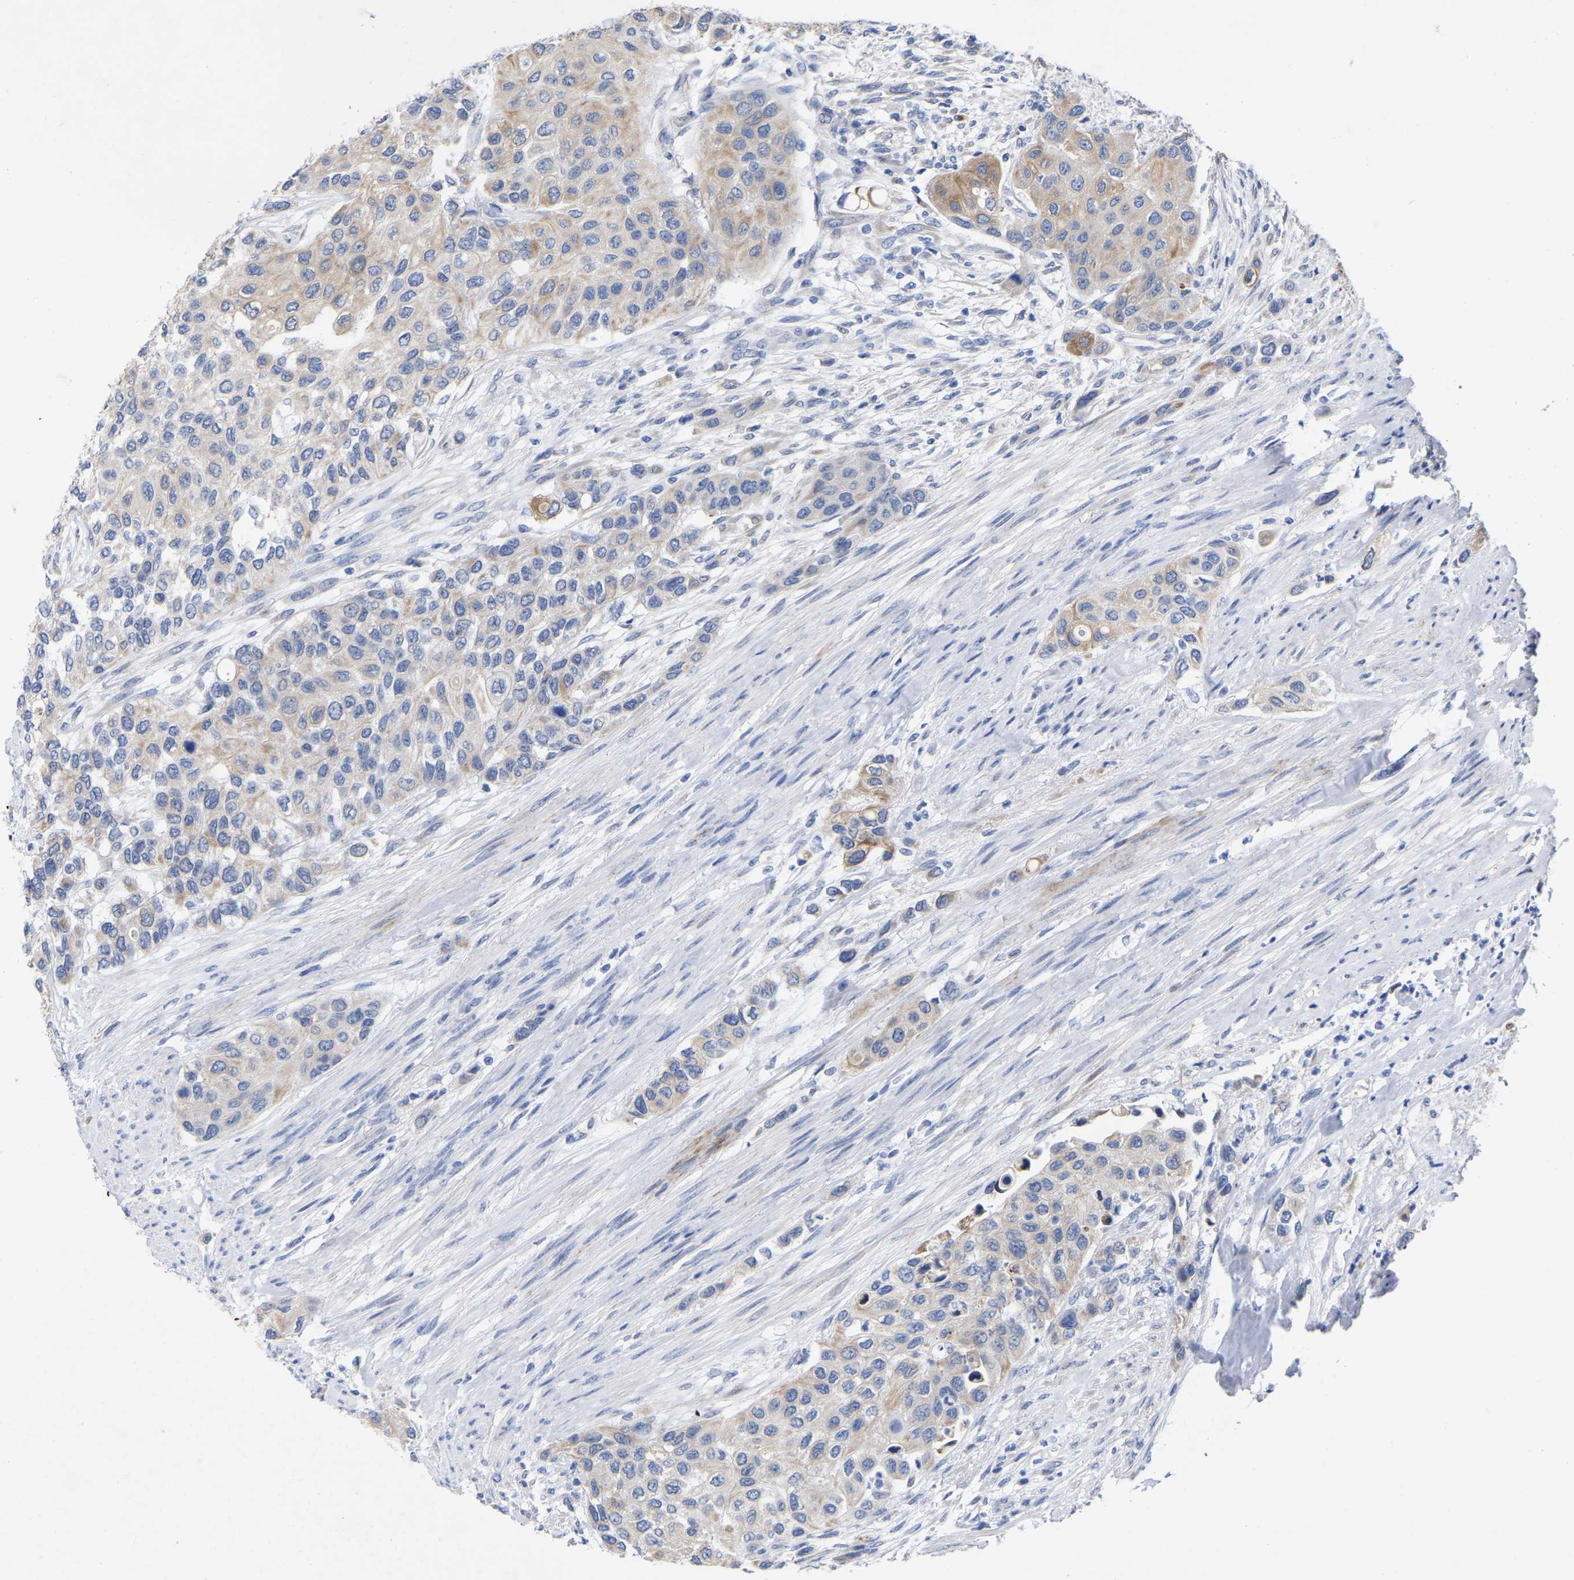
{"staining": {"intensity": "weak", "quantity": ">75%", "location": "cytoplasmic/membranous"}, "tissue": "urothelial cancer", "cell_type": "Tumor cells", "image_type": "cancer", "snomed": [{"axis": "morphology", "description": "Urothelial carcinoma, High grade"}, {"axis": "topography", "description": "Urinary bladder"}], "caption": "Immunohistochemical staining of urothelial cancer displays low levels of weak cytoplasmic/membranous protein positivity in about >75% of tumor cells.", "gene": "STRIP2", "patient": {"sex": "female", "age": 56}}